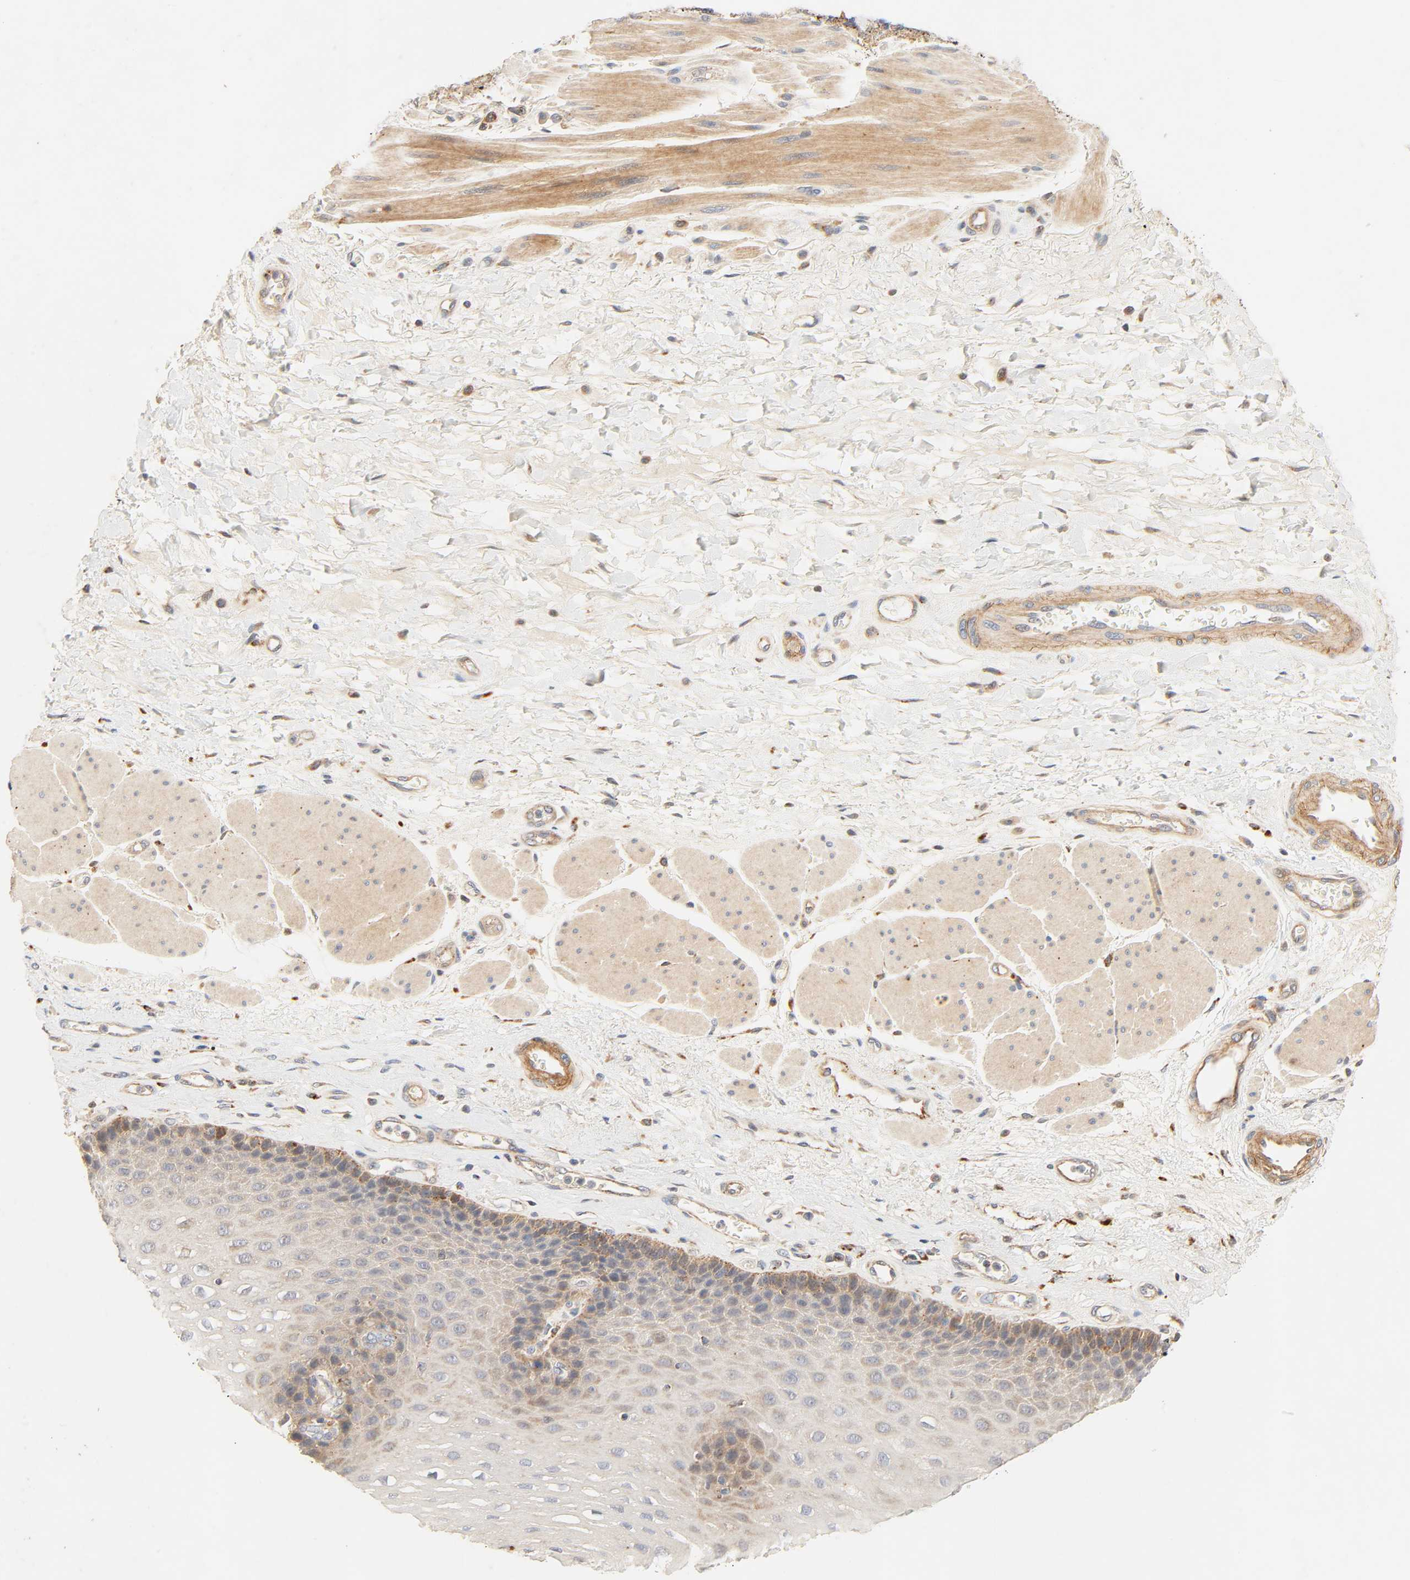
{"staining": {"intensity": "moderate", "quantity": "25%-75%", "location": "cytoplasmic/membranous"}, "tissue": "esophagus", "cell_type": "Squamous epithelial cells", "image_type": "normal", "snomed": [{"axis": "morphology", "description": "Normal tissue, NOS"}, {"axis": "topography", "description": "Esophagus"}], "caption": "Moderate cytoplasmic/membranous expression for a protein is present in about 25%-75% of squamous epithelial cells of unremarkable esophagus using immunohistochemistry.", "gene": "MAPK6", "patient": {"sex": "female", "age": 72}}